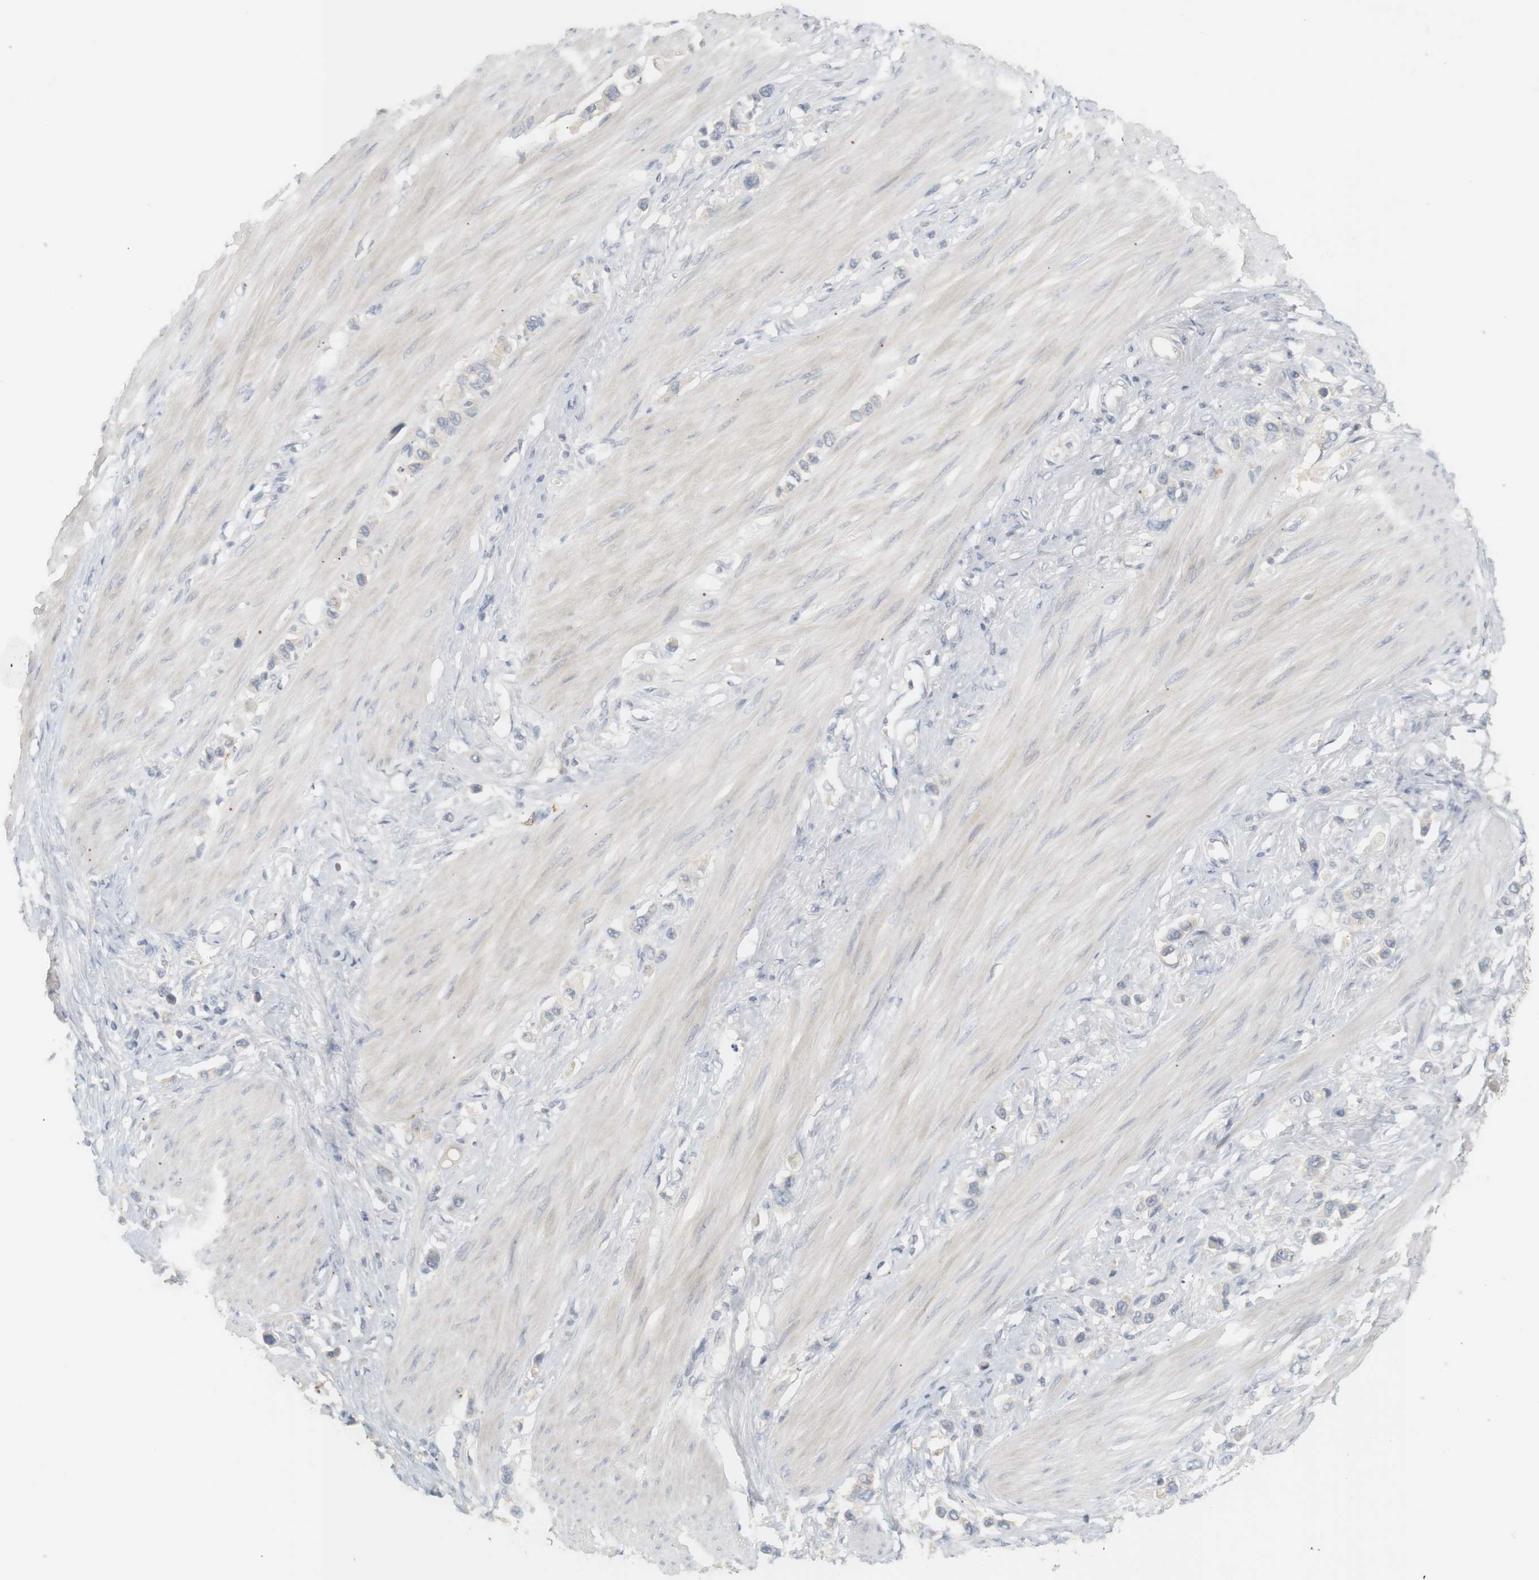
{"staining": {"intensity": "negative", "quantity": "none", "location": "none"}, "tissue": "stomach cancer", "cell_type": "Tumor cells", "image_type": "cancer", "snomed": [{"axis": "morphology", "description": "Adenocarcinoma, NOS"}, {"axis": "topography", "description": "Stomach"}], "caption": "This is an immunohistochemistry image of adenocarcinoma (stomach). There is no expression in tumor cells.", "gene": "RTN3", "patient": {"sex": "female", "age": 65}}